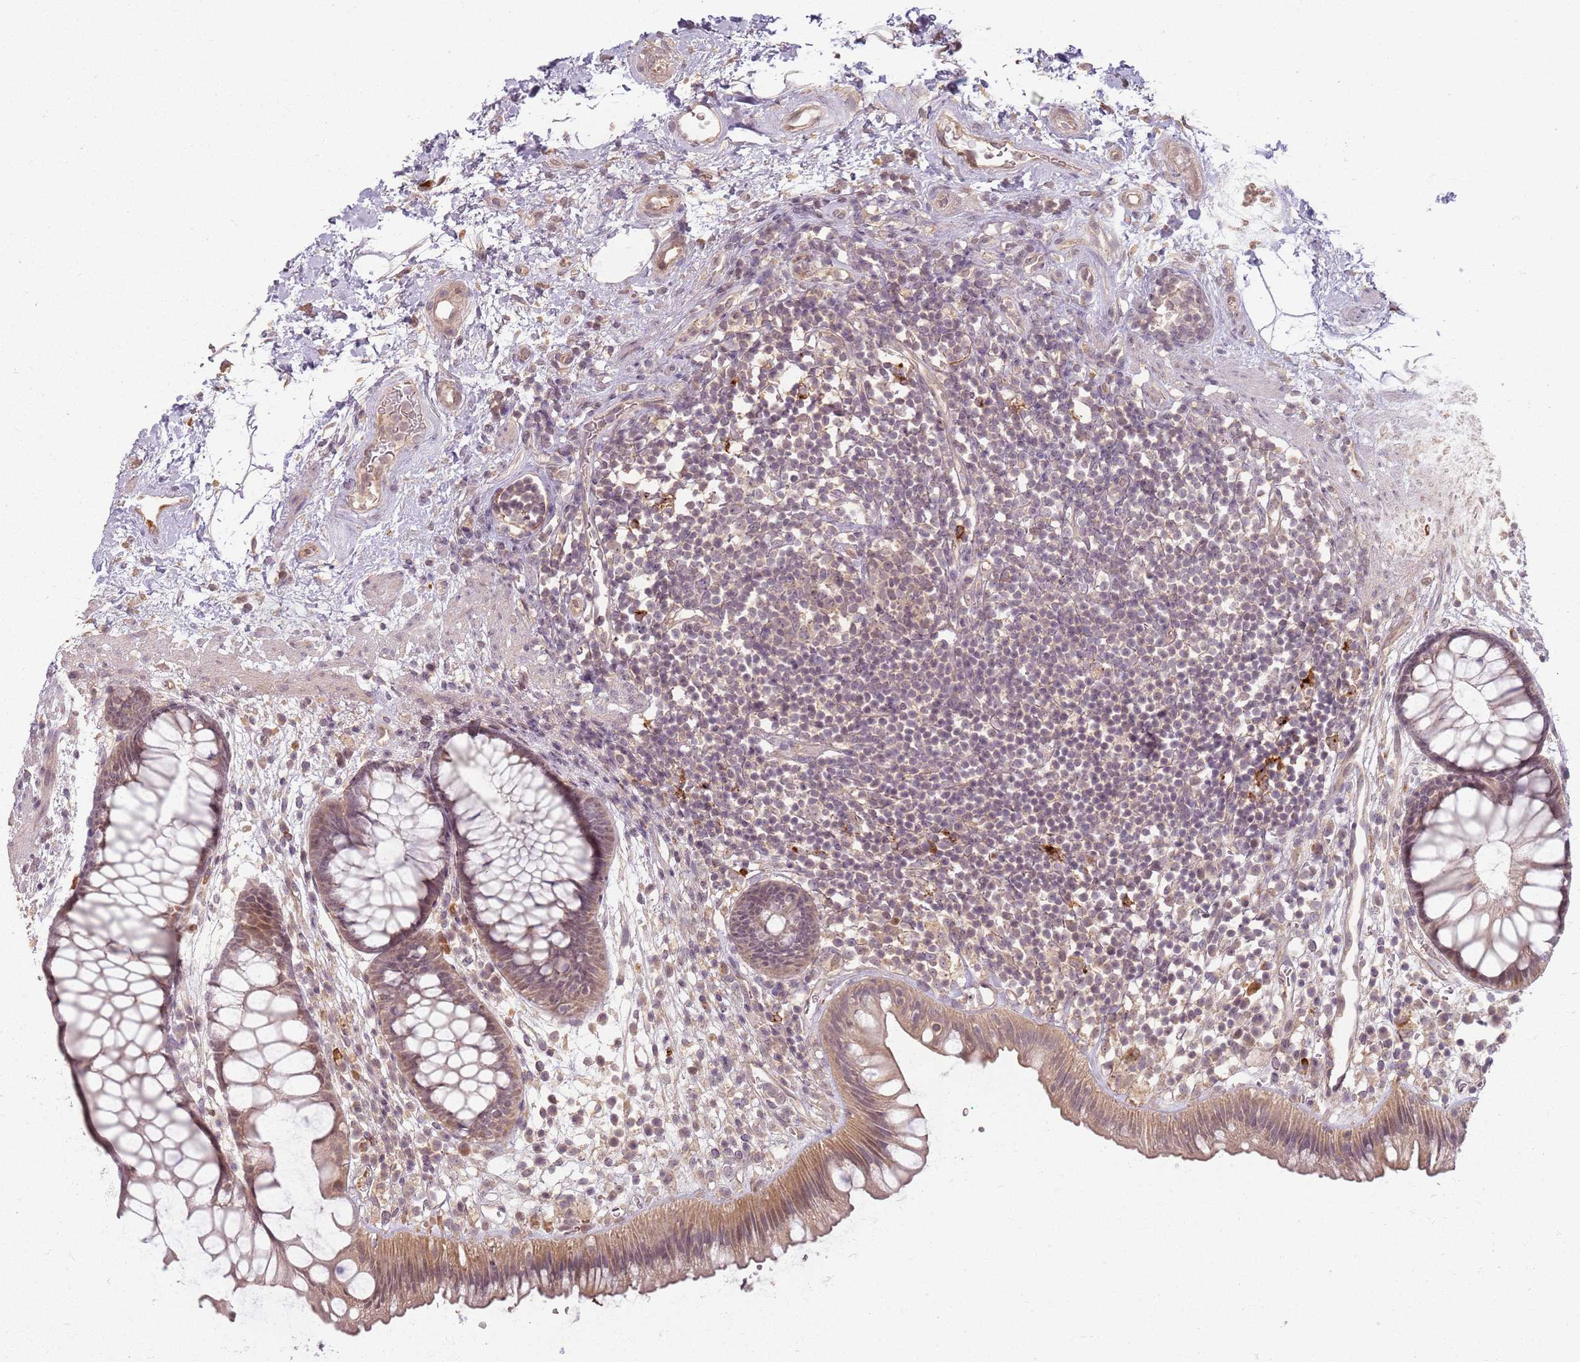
{"staining": {"intensity": "moderate", "quantity": ">75%", "location": "cytoplasmic/membranous"}, "tissue": "rectum", "cell_type": "Glandular cells", "image_type": "normal", "snomed": [{"axis": "morphology", "description": "Normal tissue, NOS"}, {"axis": "topography", "description": "Rectum"}], "caption": "Moderate cytoplasmic/membranous staining is present in about >75% of glandular cells in normal rectum.", "gene": "CCDC168", "patient": {"sex": "male", "age": 51}}